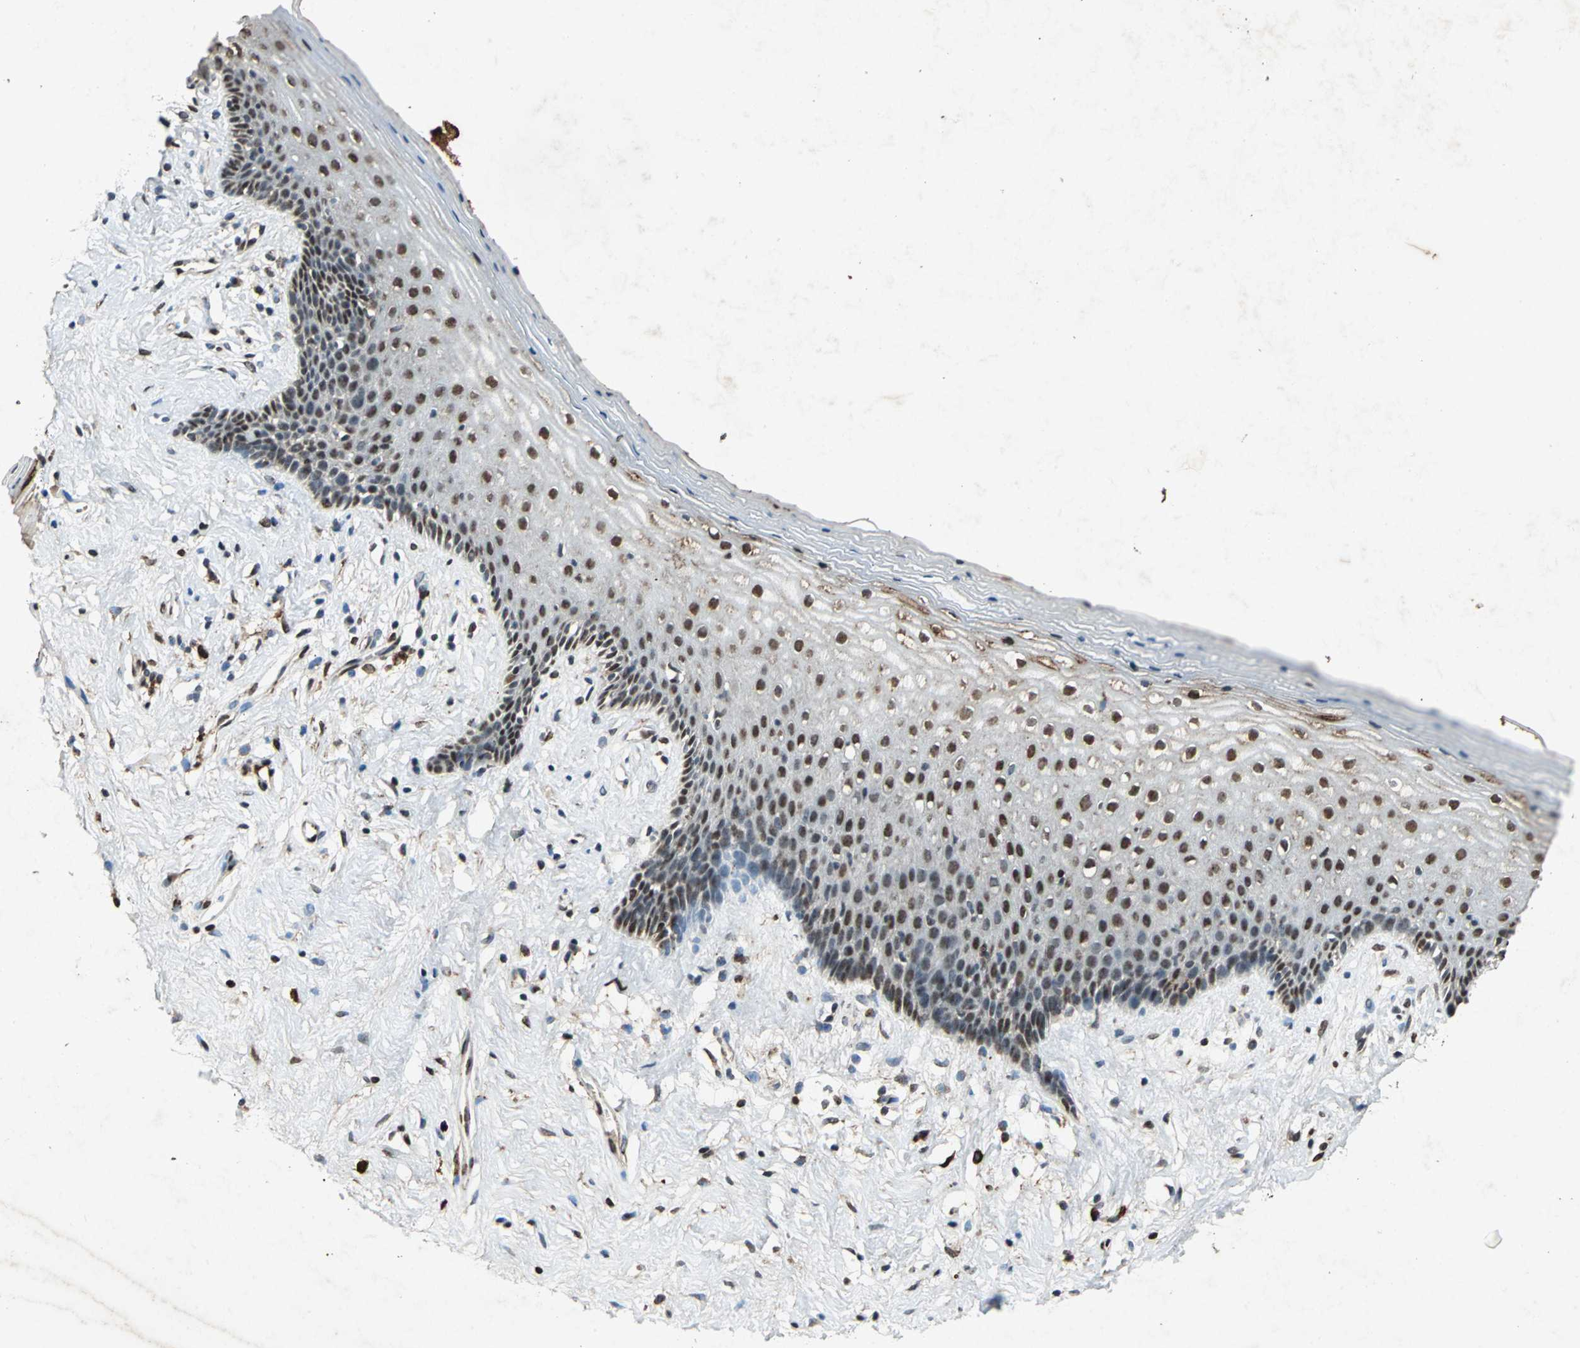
{"staining": {"intensity": "strong", "quantity": ">75%", "location": "nuclear"}, "tissue": "vagina", "cell_type": "Squamous epithelial cells", "image_type": "normal", "snomed": [{"axis": "morphology", "description": "Normal tissue, NOS"}, {"axis": "topography", "description": "Vagina"}], "caption": "Brown immunohistochemical staining in unremarkable human vagina reveals strong nuclear positivity in approximately >75% of squamous epithelial cells.", "gene": "ANP32A", "patient": {"sex": "female", "age": 44}}